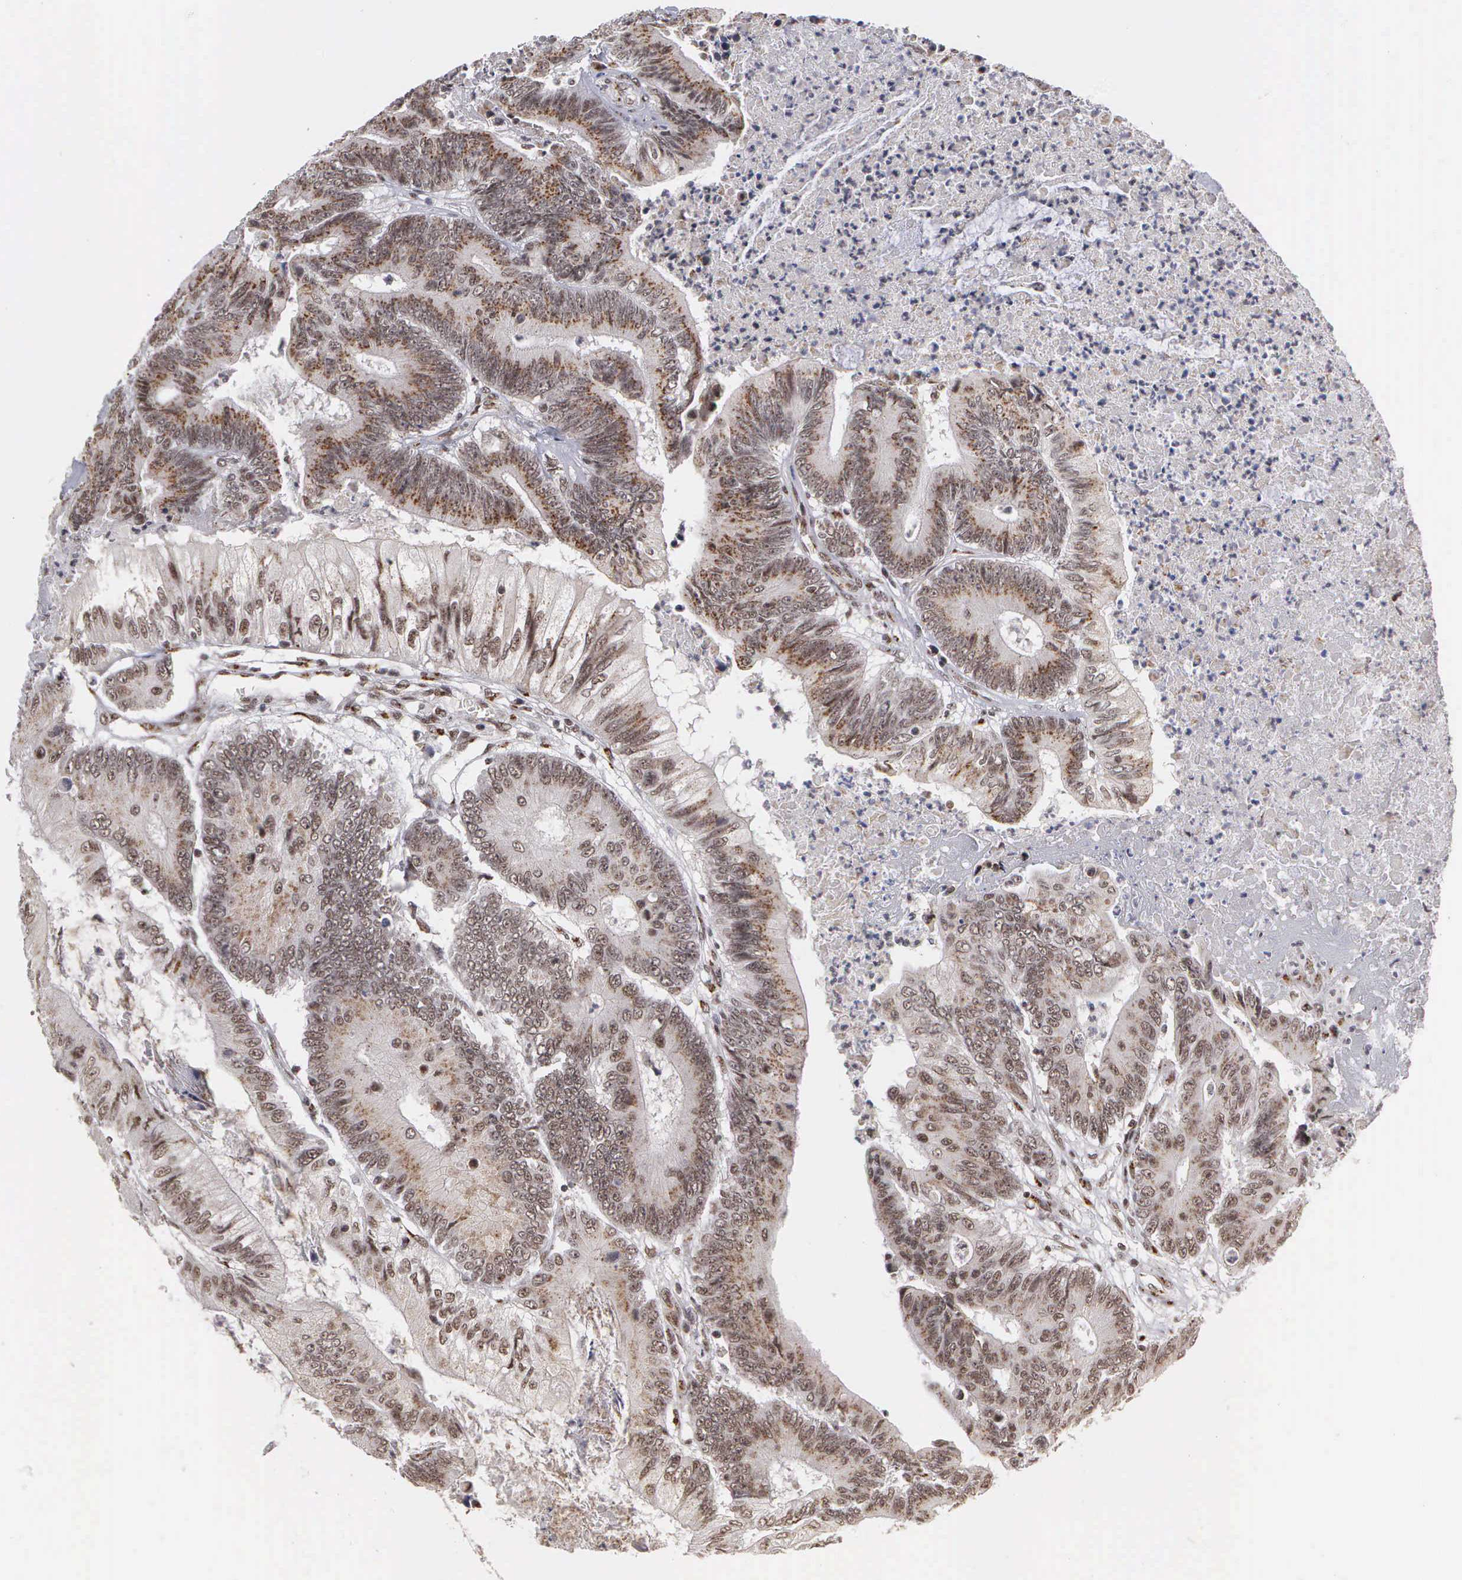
{"staining": {"intensity": "moderate", "quantity": "25%-75%", "location": "cytoplasmic/membranous,nuclear"}, "tissue": "colorectal cancer", "cell_type": "Tumor cells", "image_type": "cancer", "snomed": [{"axis": "morphology", "description": "Adenocarcinoma, NOS"}, {"axis": "topography", "description": "Colon"}], "caption": "This image exhibits IHC staining of human colorectal adenocarcinoma, with medium moderate cytoplasmic/membranous and nuclear staining in approximately 25%-75% of tumor cells.", "gene": "GTF2A1", "patient": {"sex": "male", "age": 65}}